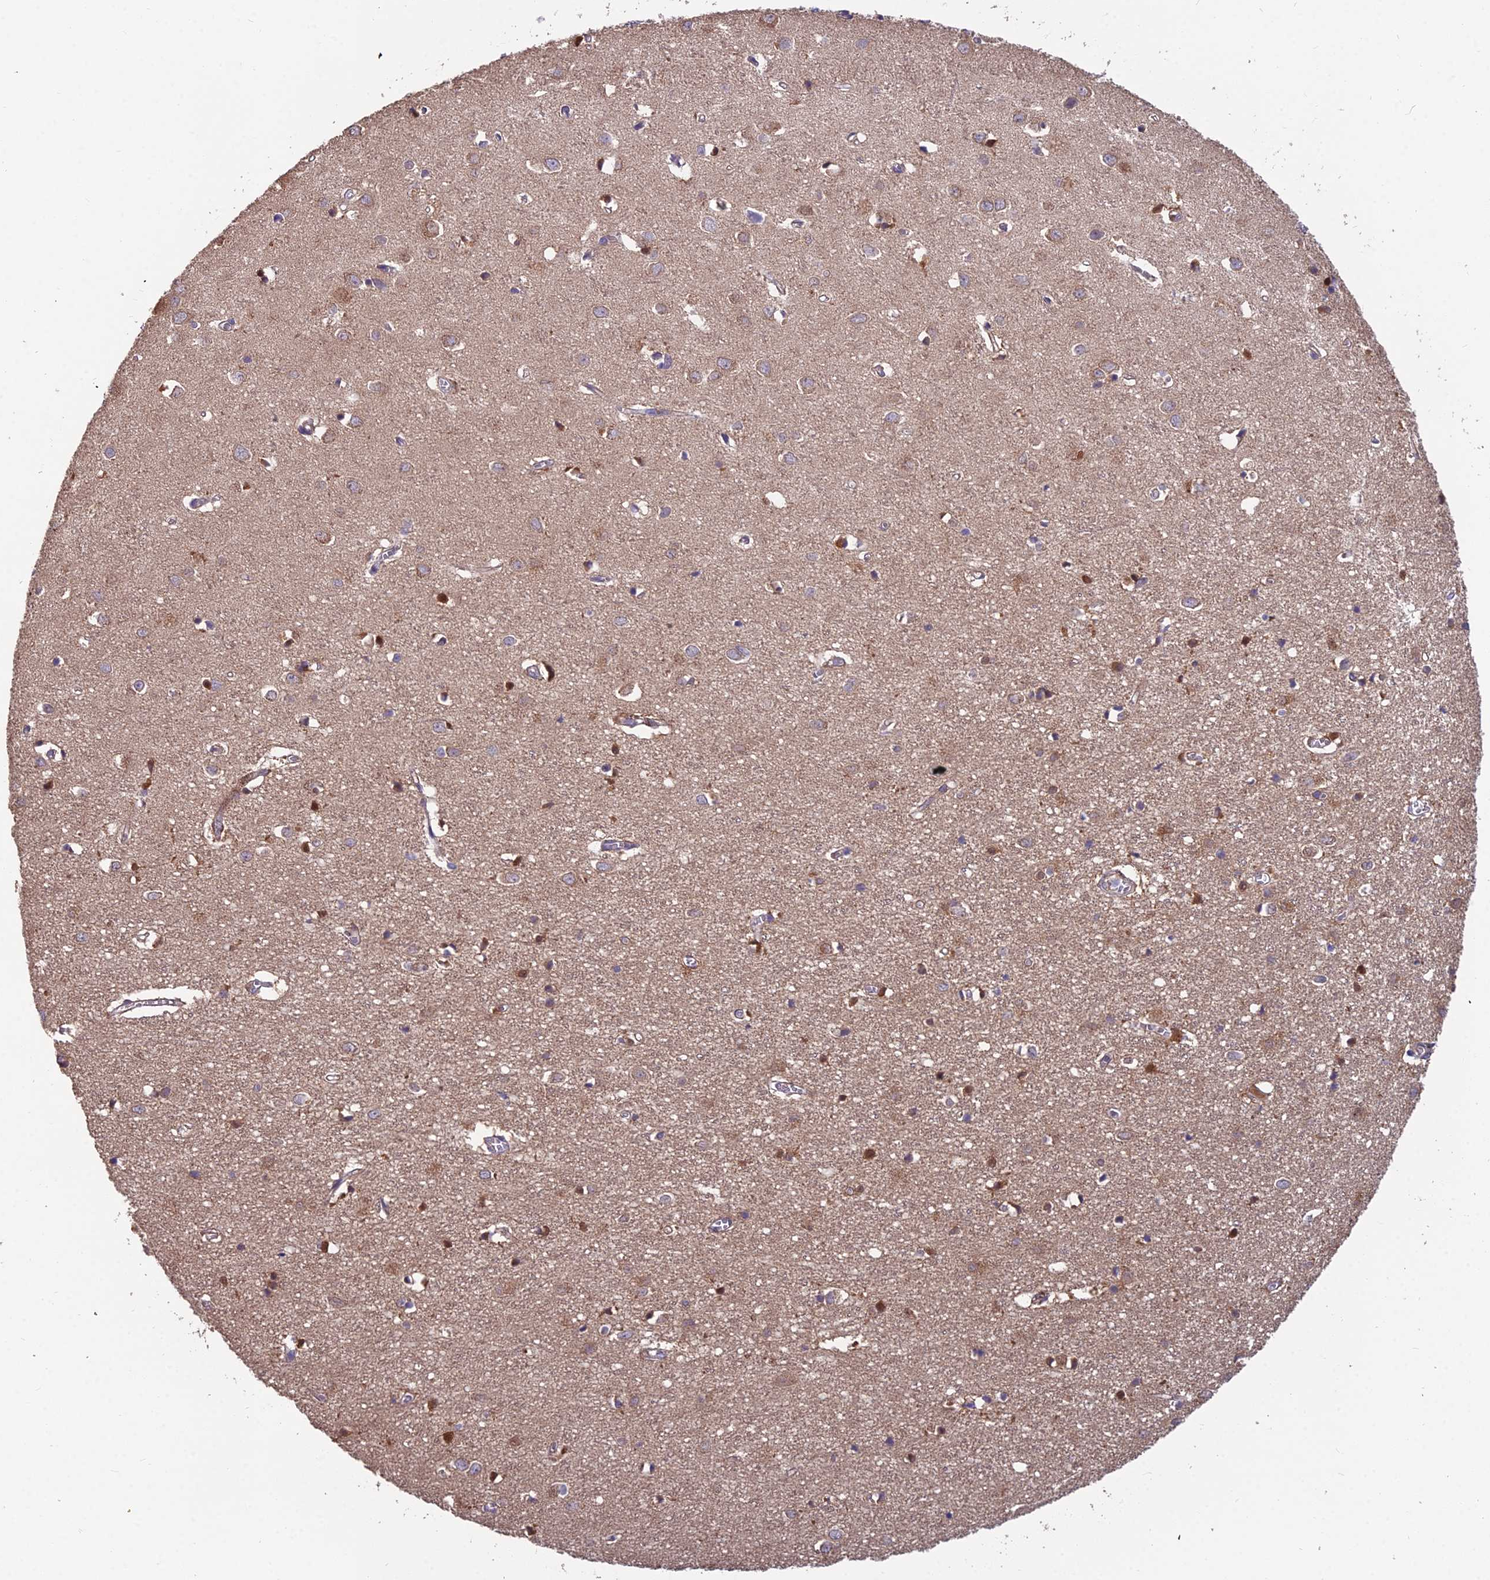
{"staining": {"intensity": "weak", "quantity": ">75%", "location": "cytoplasmic/membranous"}, "tissue": "cerebral cortex", "cell_type": "Endothelial cells", "image_type": "normal", "snomed": [{"axis": "morphology", "description": "Normal tissue, NOS"}, {"axis": "topography", "description": "Cerebral cortex"}], "caption": "IHC staining of benign cerebral cortex, which displays low levels of weak cytoplasmic/membranous staining in approximately >75% of endothelial cells indicating weak cytoplasmic/membranous protein expression. The staining was performed using DAB (3,3'-diaminobenzidine) (brown) for protein detection and nuclei were counterstained in hematoxylin (blue).", "gene": "MVD", "patient": {"sex": "female", "age": 64}}